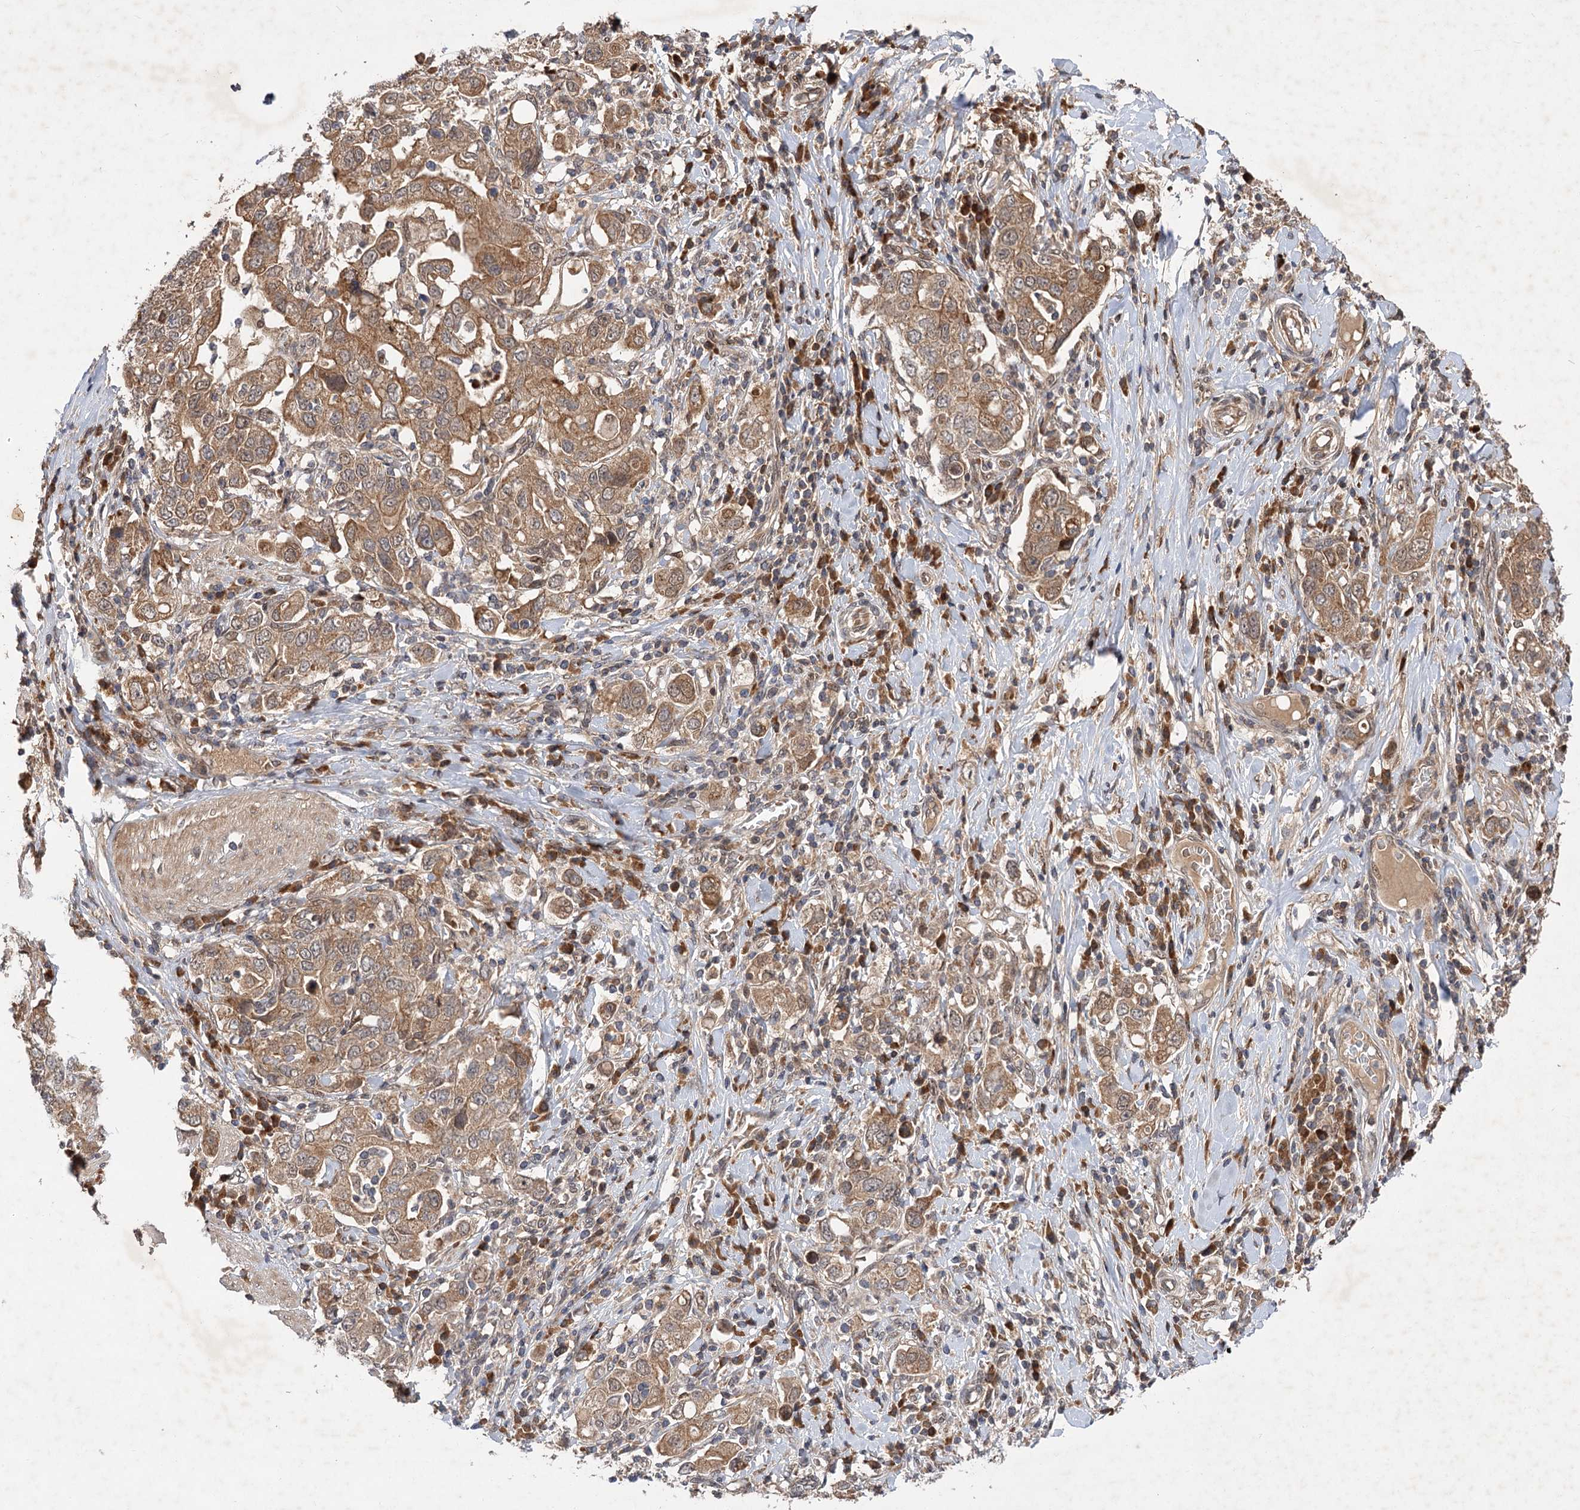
{"staining": {"intensity": "moderate", "quantity": ">75%", "location": "cytoplasmic/membranous"}, "tissue": "stomach cancer", "cell_type": "Tumor cells", "image_type": "cancer", "snomed": [{"axis": "morphology", "description": "Adenocarcinoma, NOS"}, {"axis": "topography", "description": "Stomach, upper"}], "caption": "Protein staining of stomach adenocarcinoma tissue exhibits moderate cytoplasmic/membranous positivity in about >75% of tumor cells.", "gene": "FBXW8", "patient": {"sex": "male", "age": 62}}